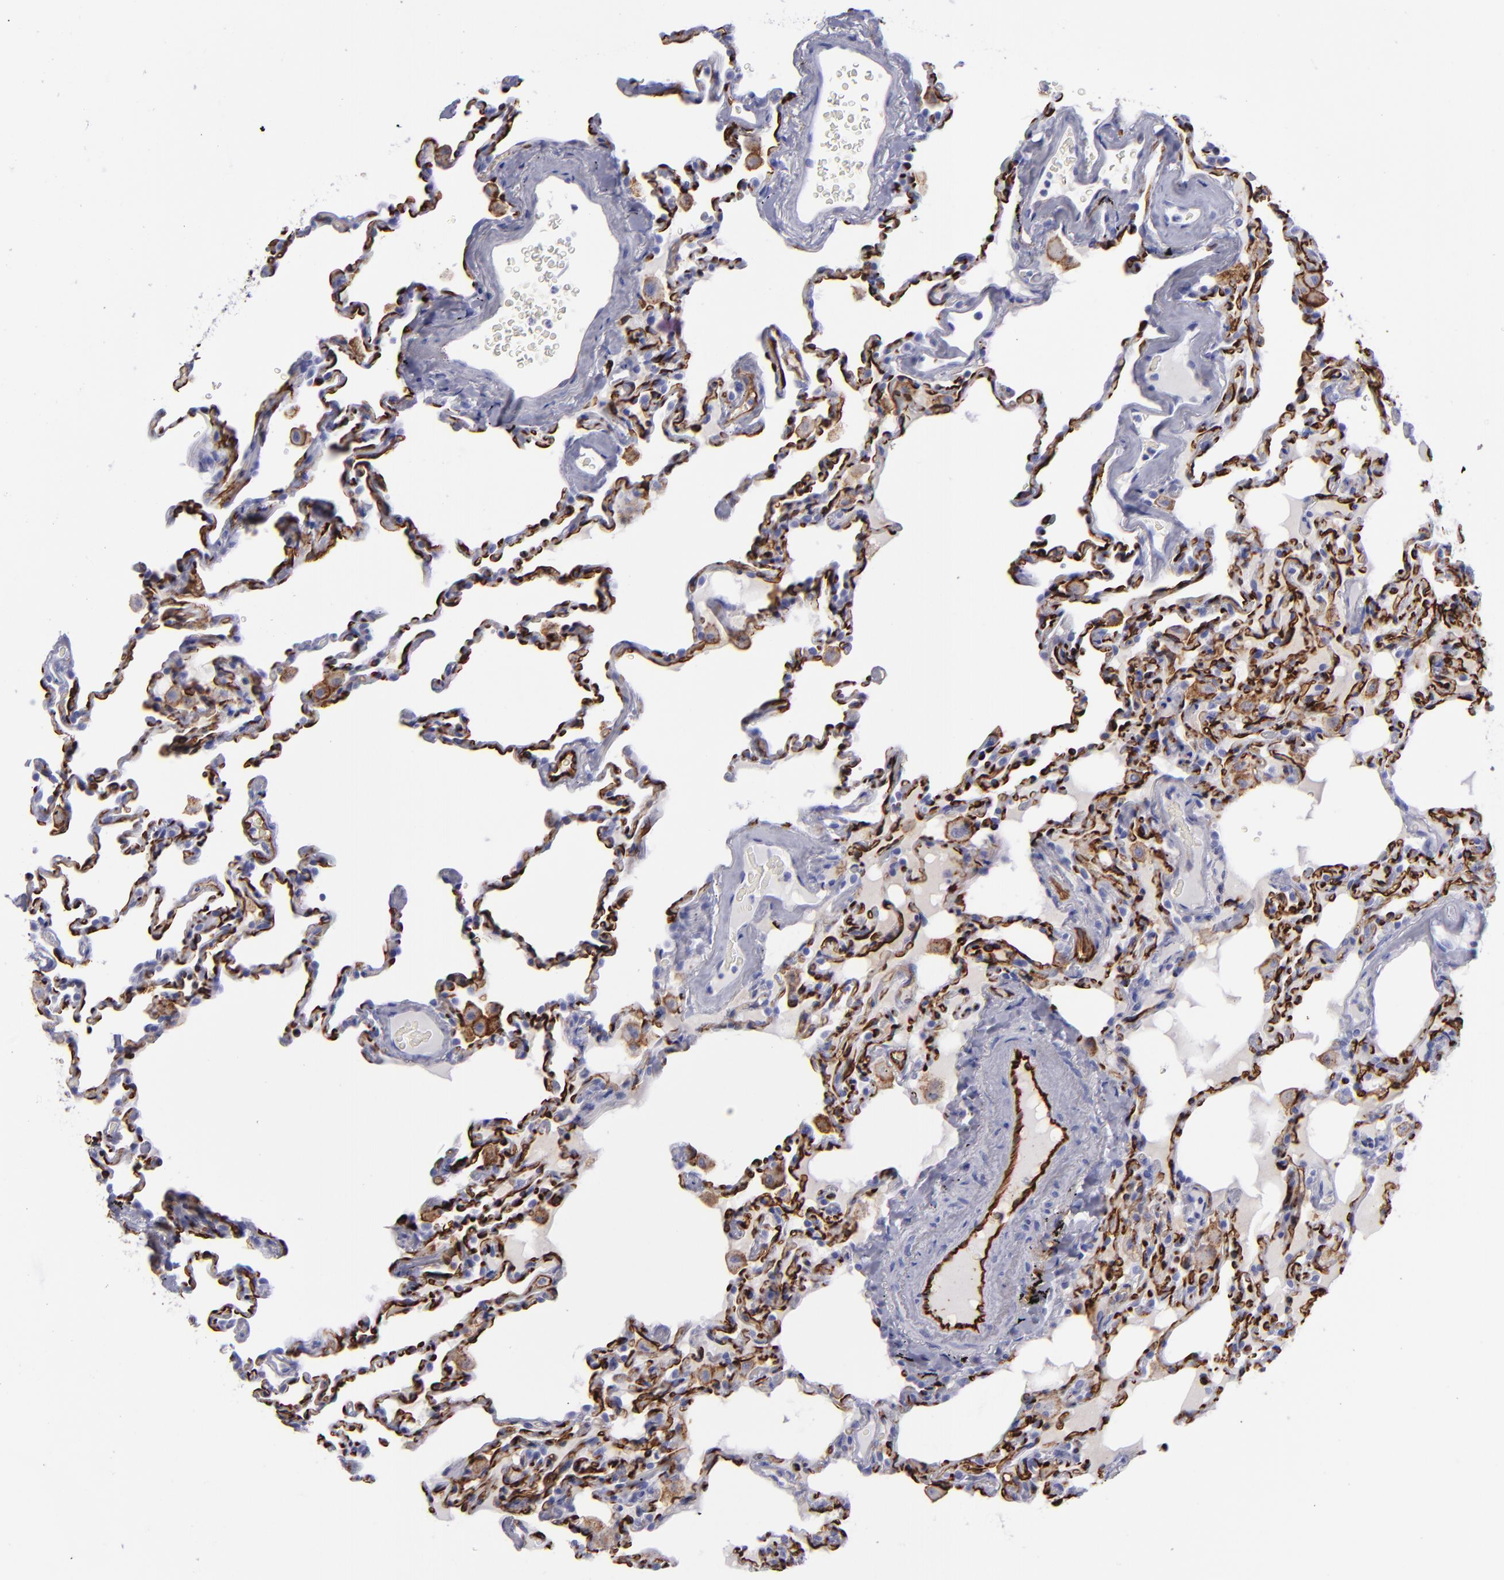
{"staining": {"intensity": "weak", "quantity": "<25%", "location": "cytoplasmic/membranous"}, "tissue": "lung", "cell_type": "Alveolar cells", "image_type": "normal", "snomed": [{"axis": "morphology", "description": "Normal tissue, NOS"}, {"axis": "topography", "description": "Lung"}], "caption": "High magnification brightfield microscopy of normal lung stained with DAB (brown) and counterstained with hematoxylin (blue): alveolar cells show no significant staining. Brightfield microscopy of immunohistochemistry stained with DAB (brown) and hematoxylin (blue), captured at high magnification.", "gene": "ACE", "patient": {"sex": "male", "age": 59}}